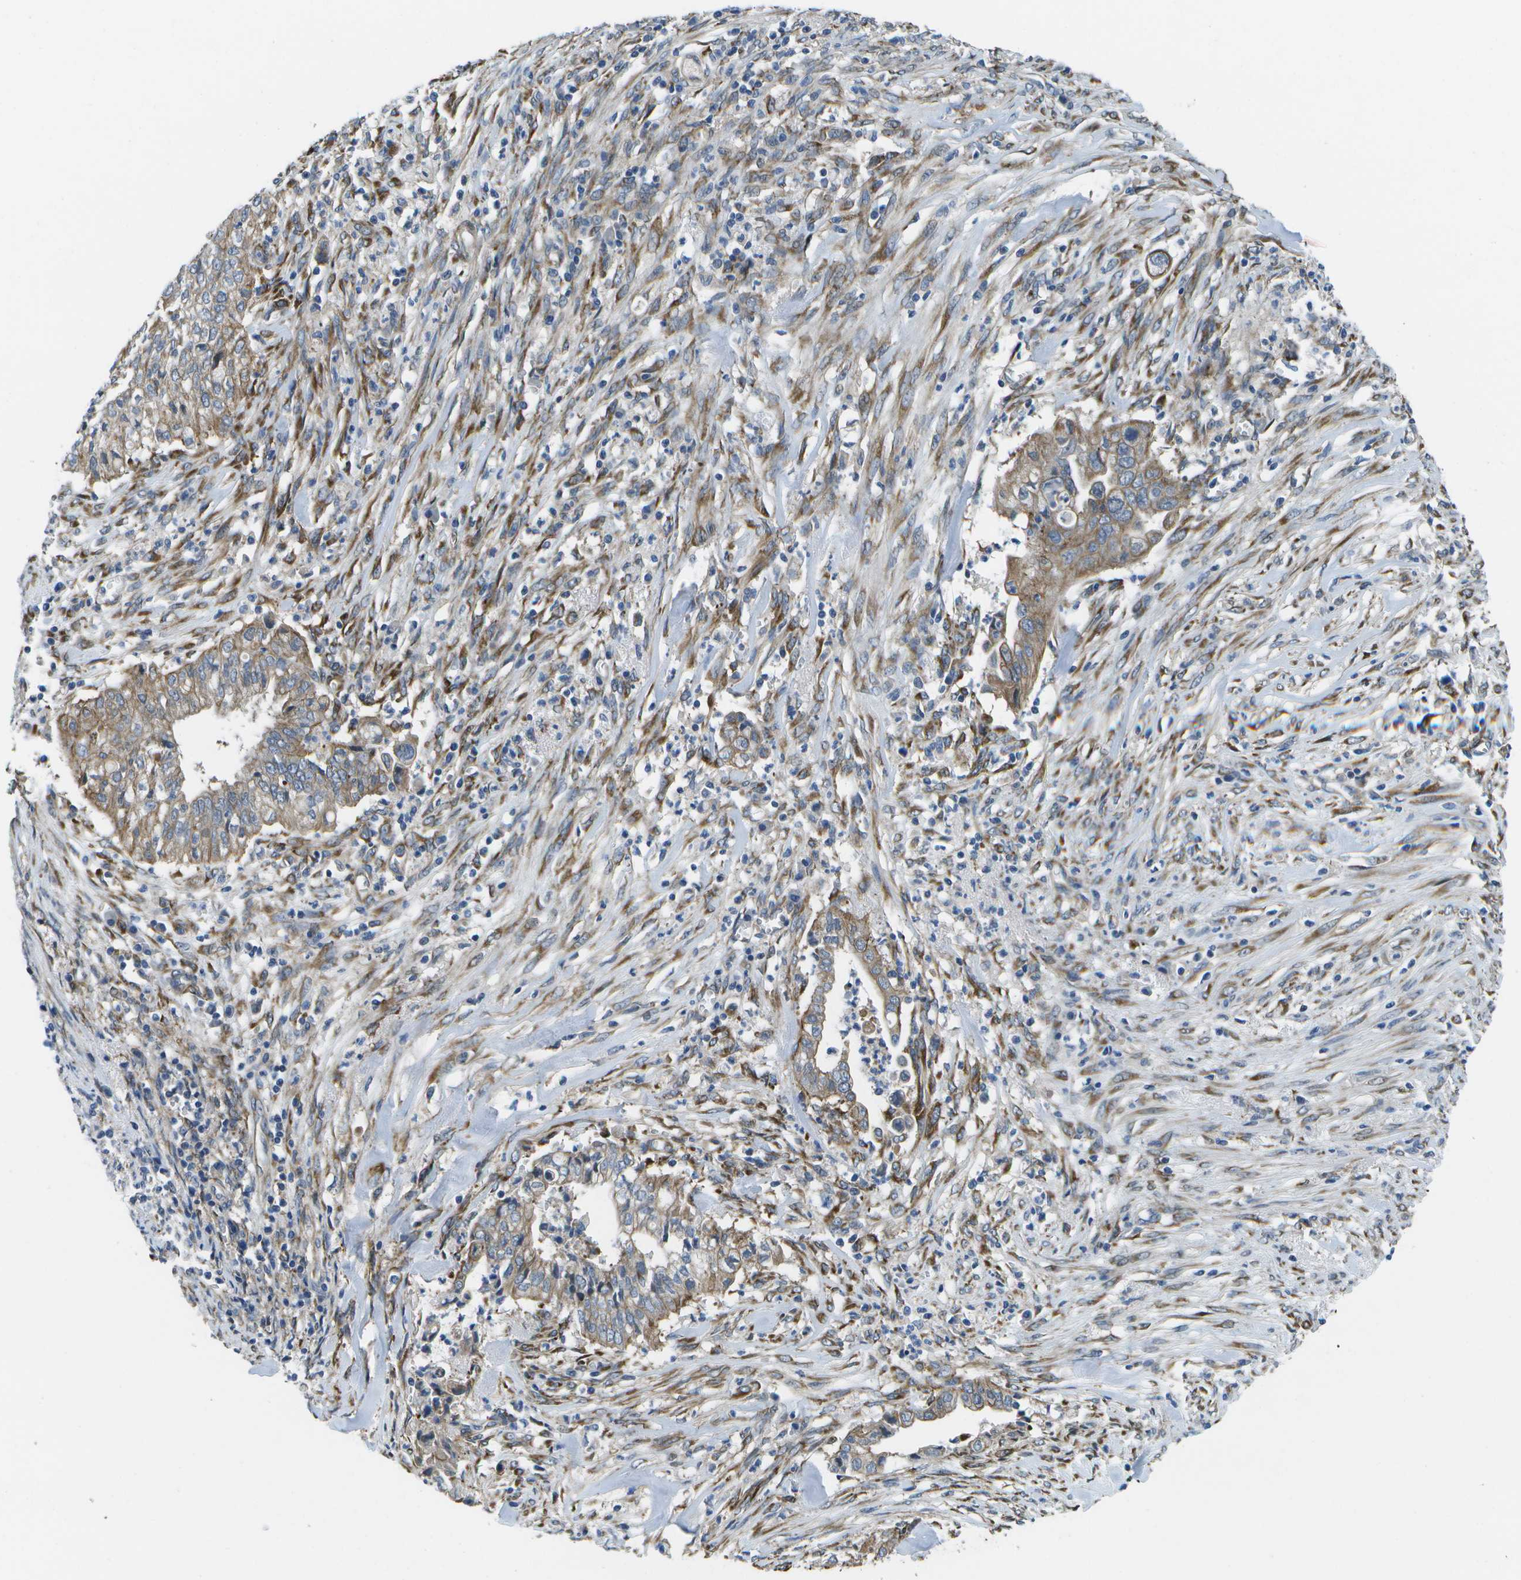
{"staining": {"intensity": "weak", "quantity": "25%-75%", "location": "cytoplasmic/membranous"}, "tissue": "cervical cancer", "cell_type": "Tumor cells", "image_type": "cancer", "snomed": [{"axis": "morphology", "description": "Adenocarcinoma, NOS"}, {"axis": "topography", "description": "Cervix"}], "caption": "A photomicrograph of human cervical cancer (adenocarcinoma) stained for a protein reveals weak cytoplasmic/membranous brown staining in tumor cells.", "gene": "P3H1", "patient": {"sex": "female", "age": 44}}